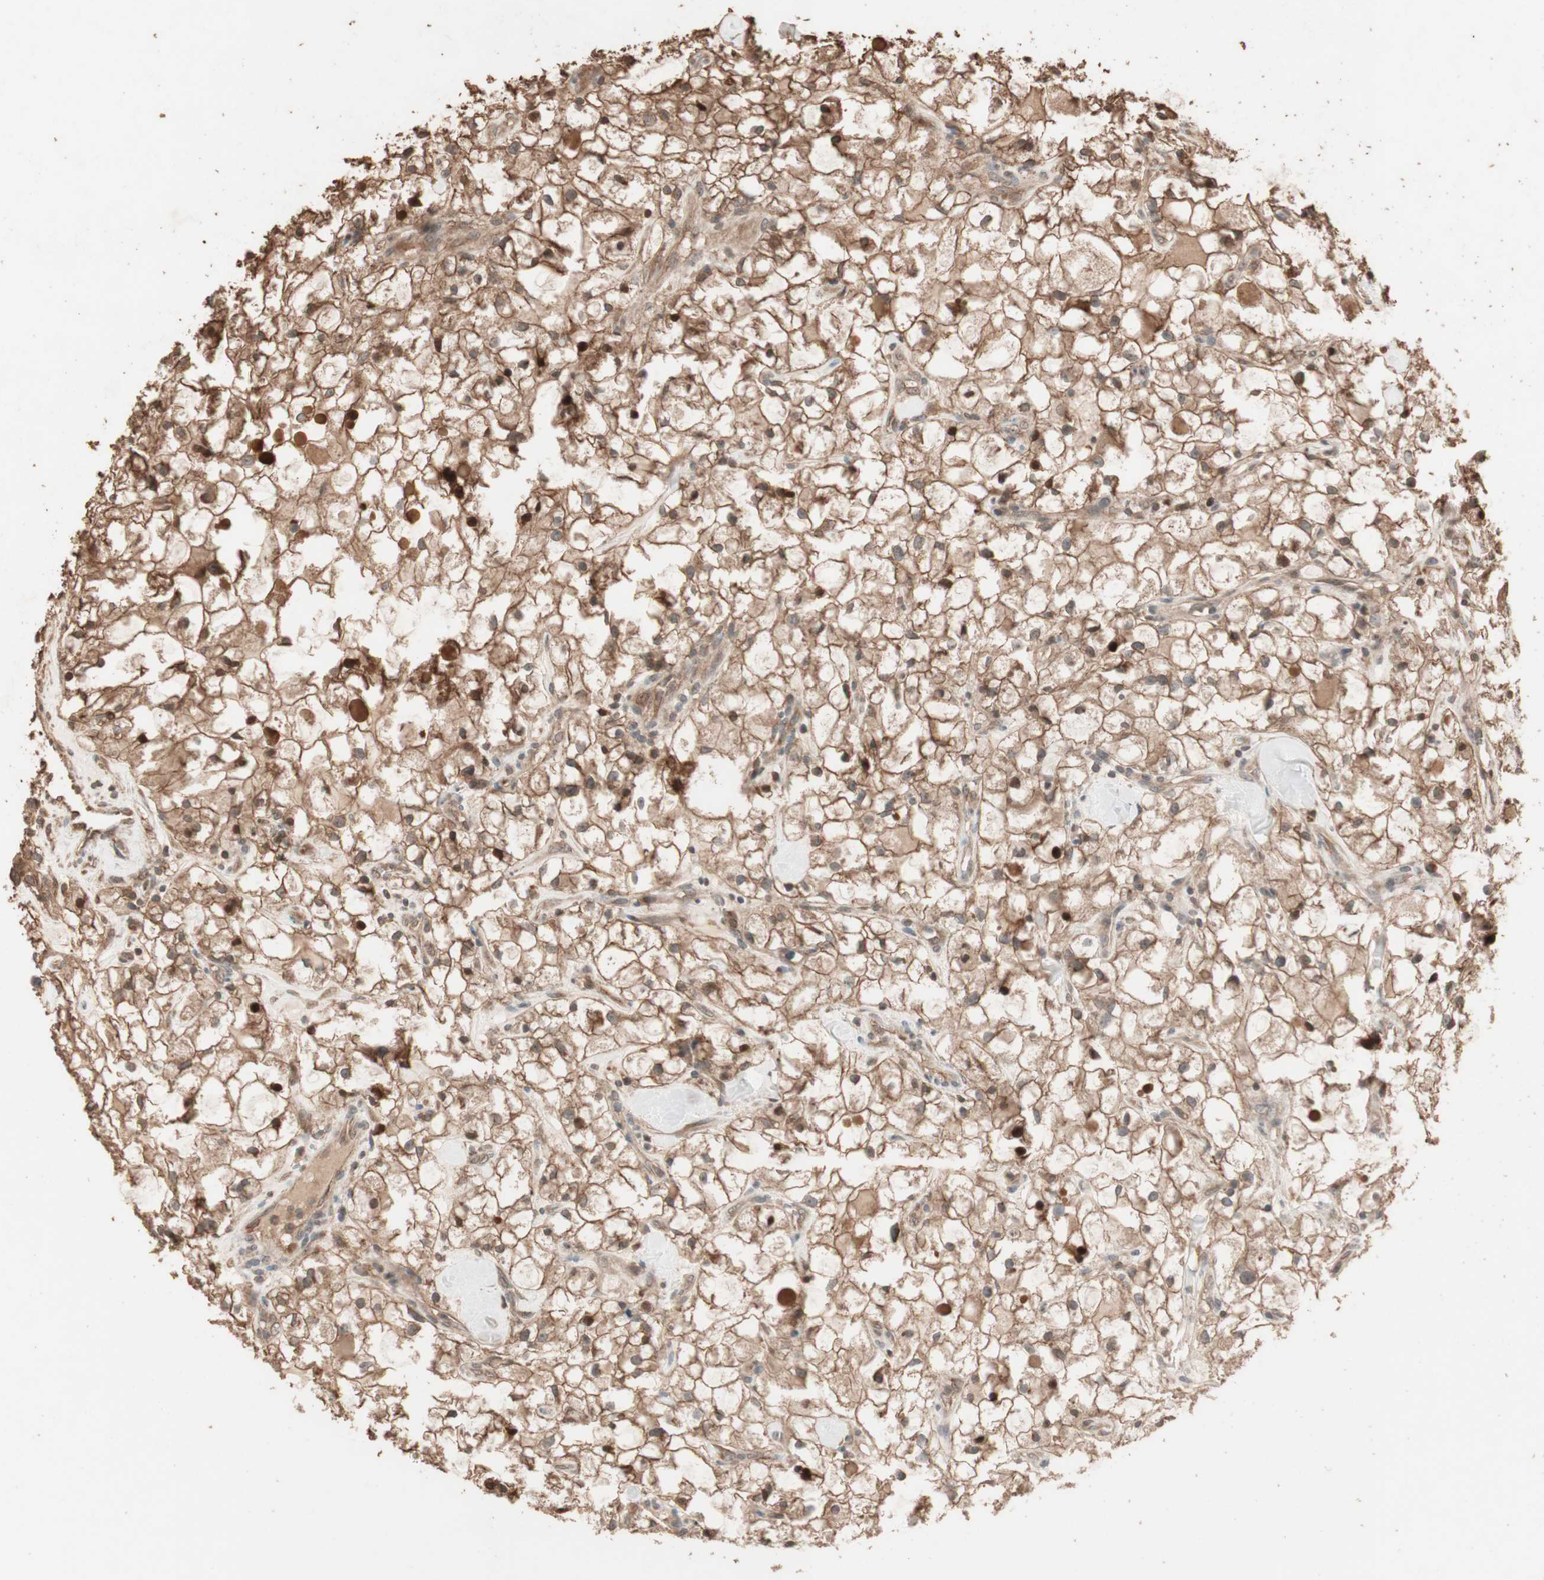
{"staining": {"intensity": "strong", "quantity": ">75%", "location": "cytoplasmic/membranous,nuclear"}, "tissue": "renal cancer", "cell_type": "Tumor cells", "image_type": "cancer", "snomed": [{"axis": "morphology", "description": "Adenocarcinoma, NOS"}, {"axis": "topography", "description": "Kidney"}], "caption": "Immunohistochemistry histopathology image of neoplastic tissue: human adenocarcinoma (renal) stained using immunohistochemistry exhibits high levels of strong protein expression localized specifically in the cytoplasmic/membranous and nuclear of tumor cells, appearing as a cytoplasmic/membranous and nuclear brown color.", "gene": "USP20", "patient": {"sex": "female", "age": 60}}